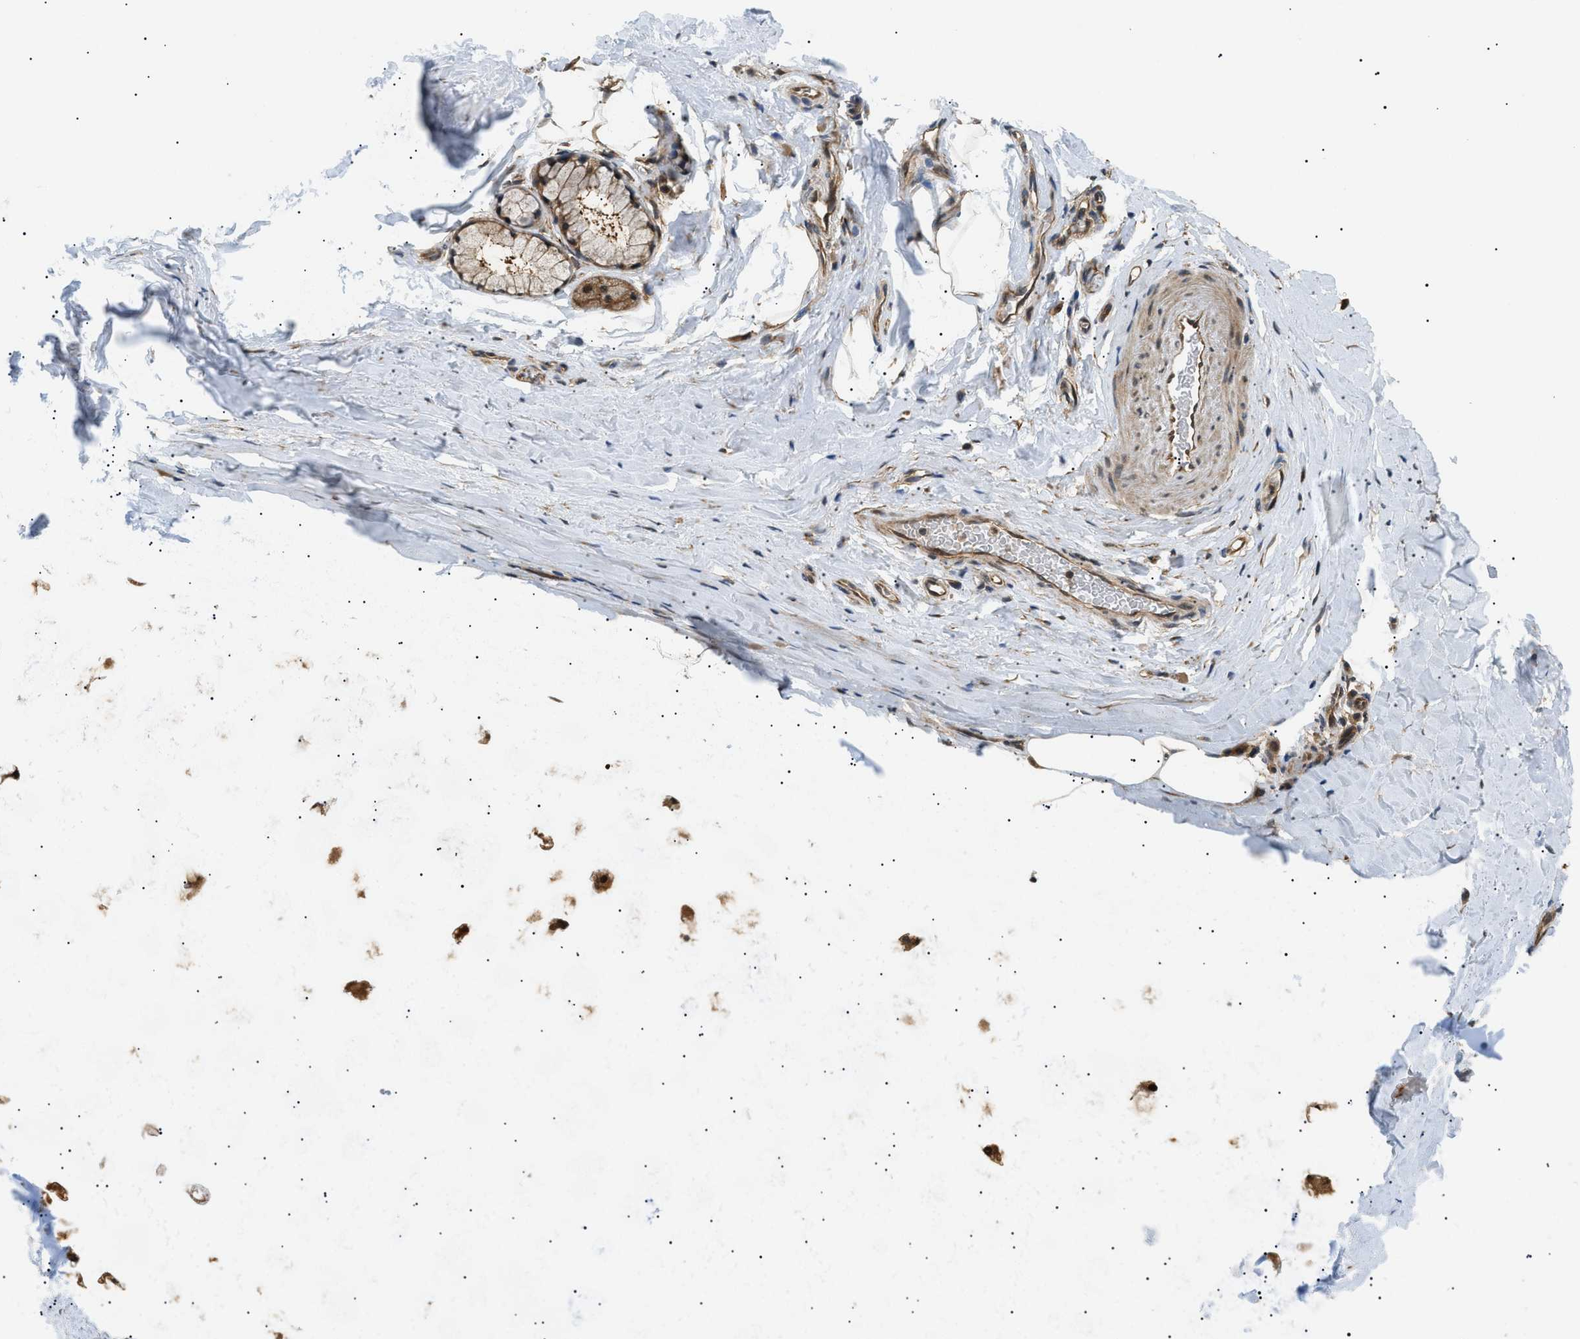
{"staining": {"intensity": "moderate", "quantity": ">75%", "location": "cytoplasmic/membranous"}, "tissue": "adipose tissue", "cell_type": "Adipocytes", "image_type": "normal", "snomed": [{"axis": "morphology", "description": "Normal tissue, NOS"}, {"axis": "topography", "description": "Cartilage tissue"}, {"axis": "topography", "description": "Bronchus"}], "caption": "A histopathology image of human adipose tissue stained for a protein exhibits moderate cytoplasmic/membranous brown staining in adipocytes. Using DAB (3,3'-diaminobenzidine) (brown) and hematoxylin (blue) stains, captured at high magnification using brightfield microscopy.", "gene": "ATP6AP1", "patient": {"sex": "female", "age": 53}}